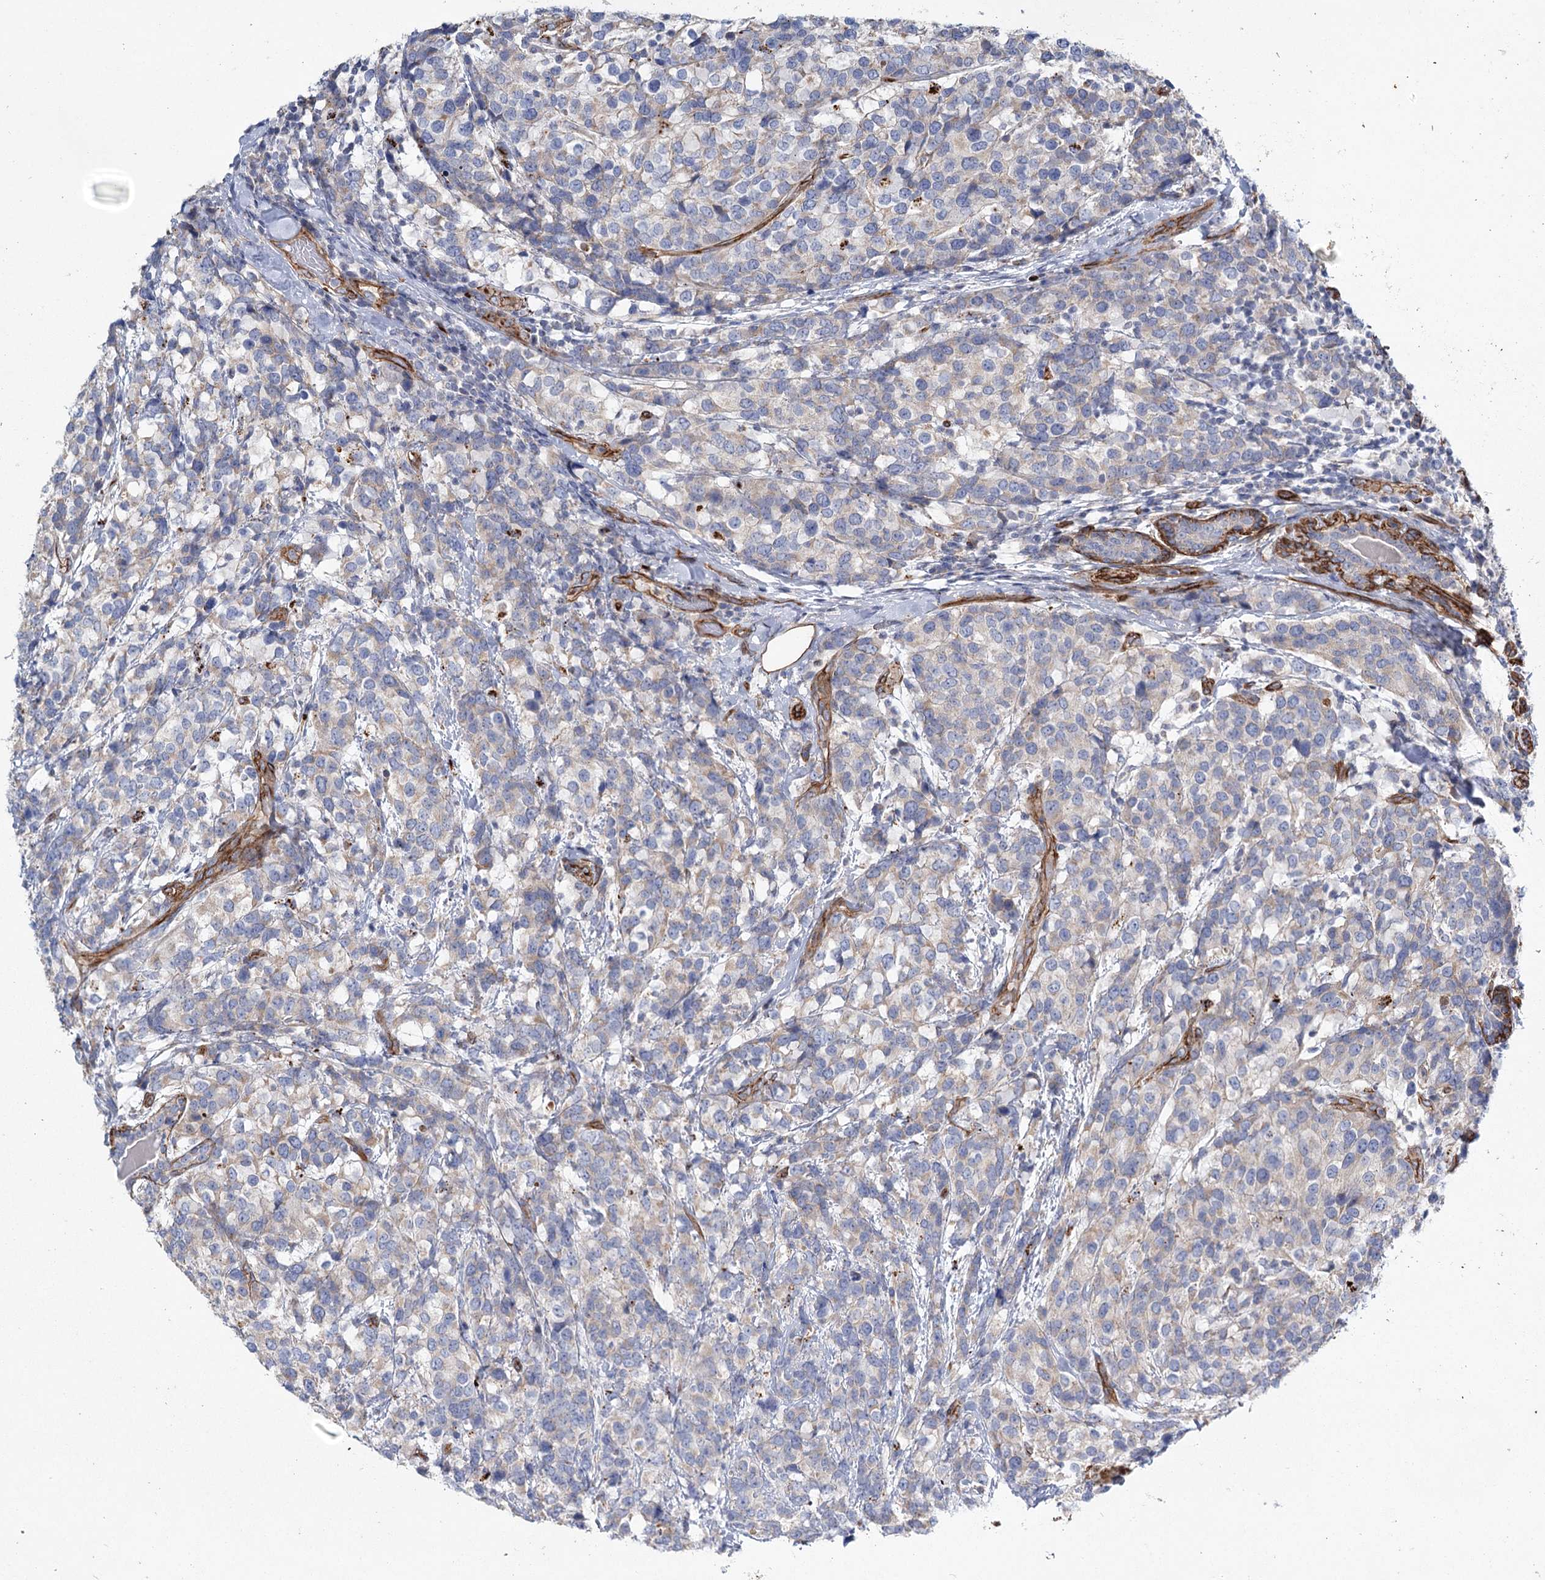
{"staining": {"intensity": "negative", "quantity": "none", "location": "none"}, "tissue": "breast cancer", "cell_type": "Tumor cells", "image_type": "cancer", "snomed": [{"axis": "morphology", "description": "Lobular carcinoma"}, {"axis": "topography", "description": "Breast"}], "caption": "IHC micrograph of human breast cancer stained for a protein (brown), which demonstrates no expression in tumor cells.", "gene": "TMEM164", "patient": {"sex": "female", "age": 59}}